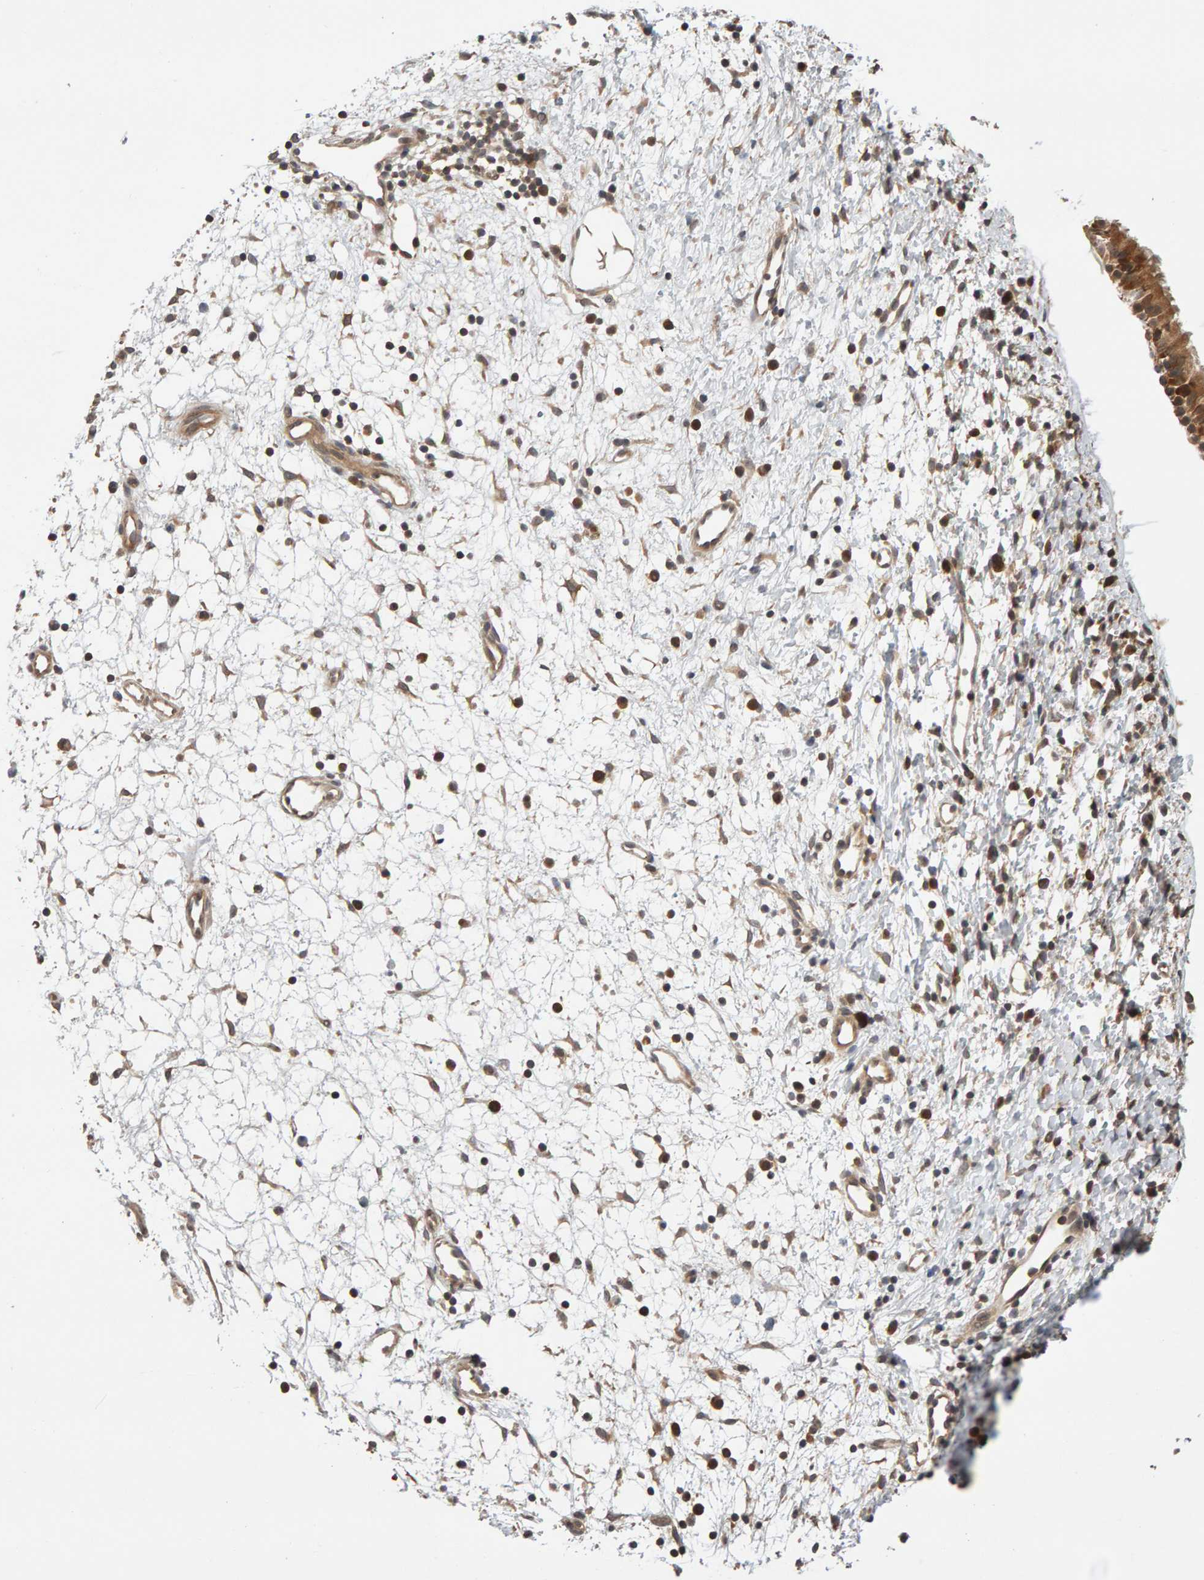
{"staining": {"intensity": "moderate", "quantity": ">75%", "location": "cytoplasmic/membranous"}, "tissue": "nasopharynx", "cell_type": "Respiratory epithelial cells", "image_type": "normal", "snomed": [{"axis": "morphology", "description": "Normal tissue, NOS"}, {"axis": "topography", "description": "Nasopharynx"}], "caption": "DAB immunohistochemical staining of unremarkable human nasopharynx shows moderate cytoplasmic/membranous protein expression in approximately >75% of respiratory epithelial cells.", "gene": "DNAJC7", "patient": {"sex": "male", "age": 22}}